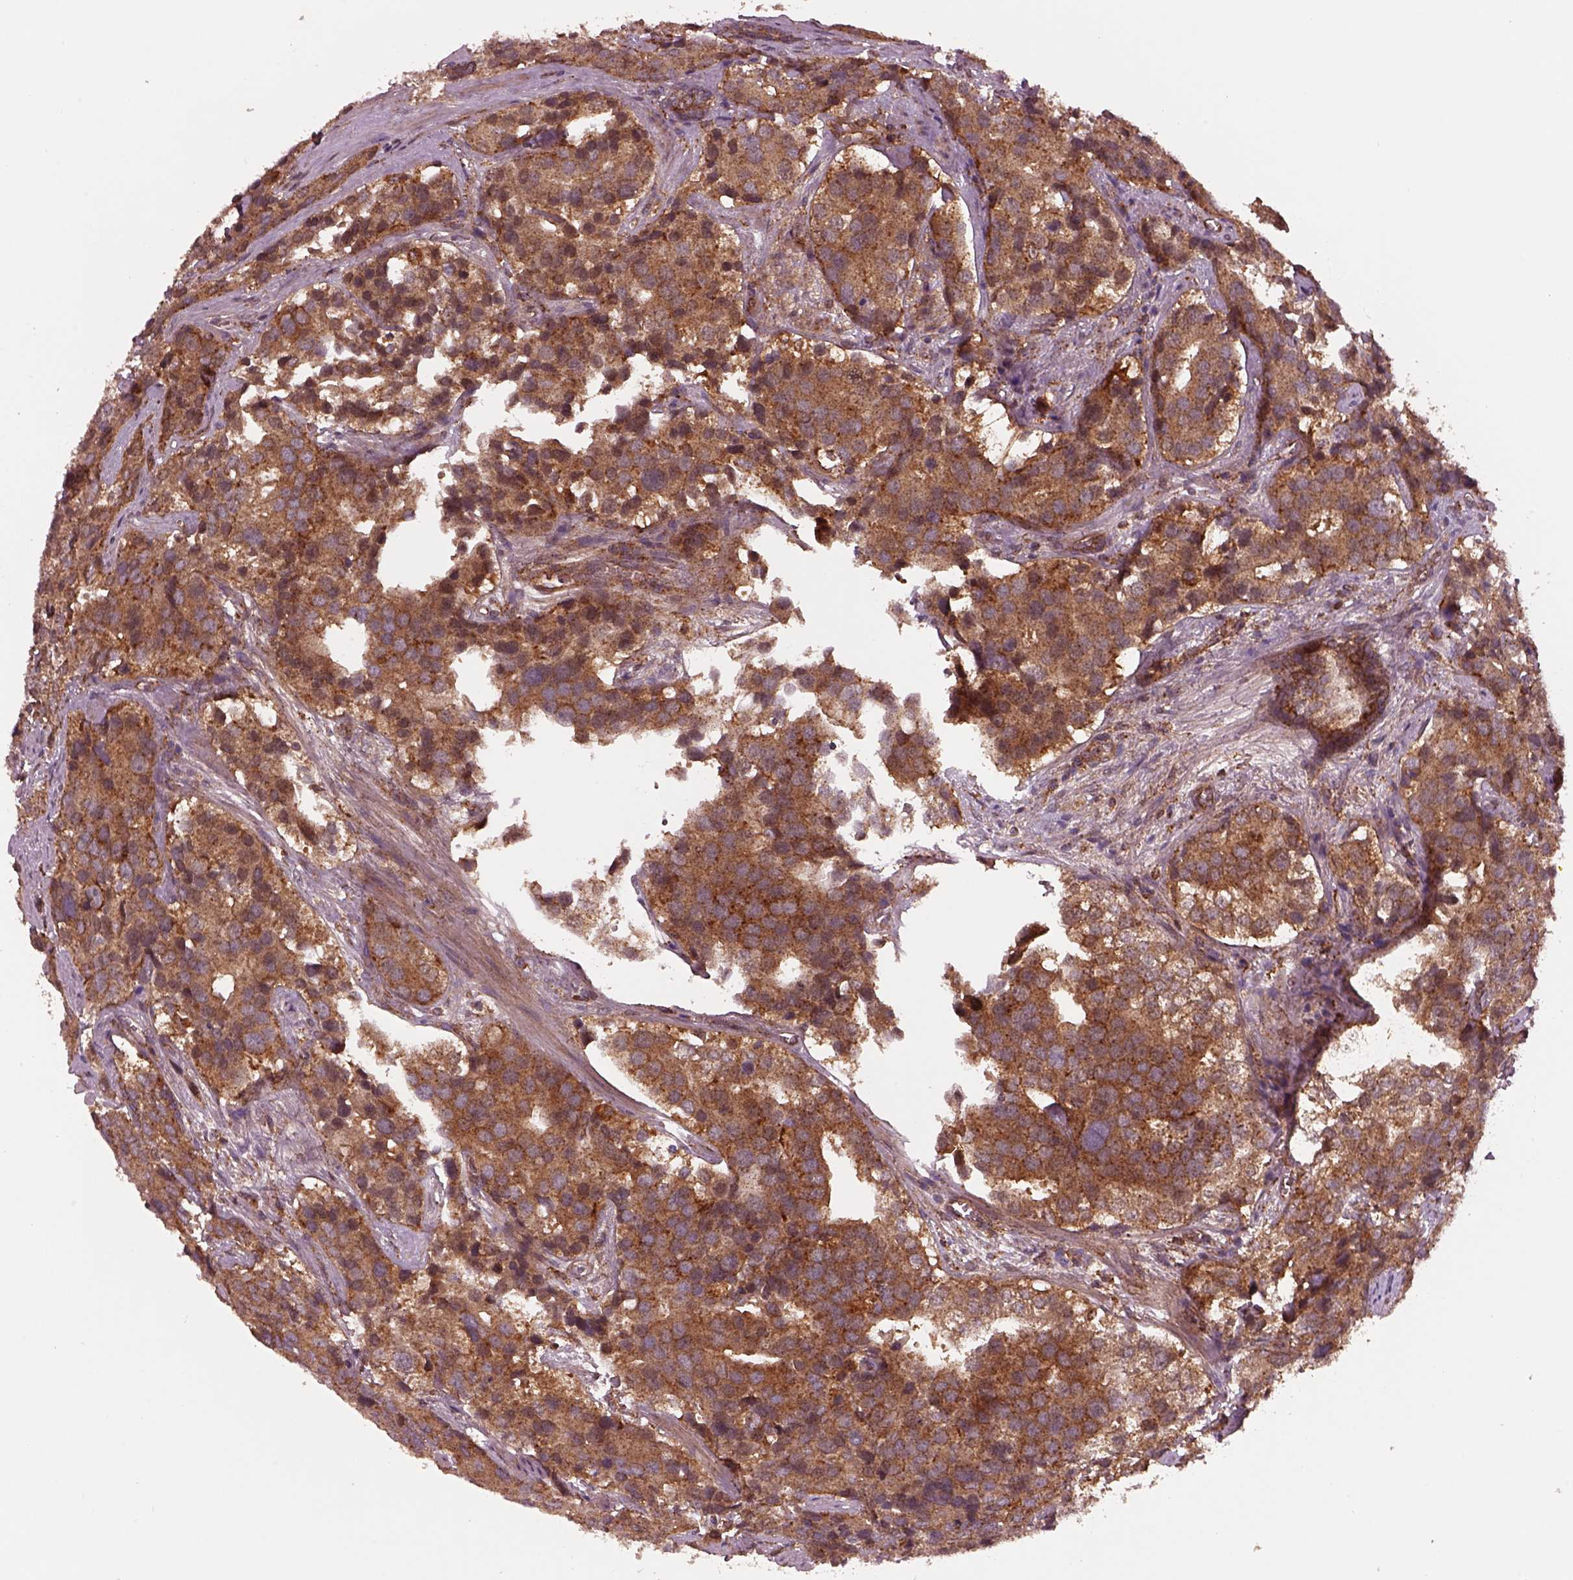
{"staining": {"intensity": "strong", "quantity": "25%-75%", "location": "cytoplasmic/membranous"}, "tissue": "prostate cancer", "cell_type": "Tumor cells", "image_type": "cancer", "snomed": [{"axis": "morphology", "description": "Adenocarcinoma, NOS"}, {"axis": "topography", "description": "Prostate and seminal vesicle, NOS"}], "caption": "Immunohistochemical staining of prostate adenocarcinoma exhibits high levels of strong cytoplasmic/membranous positivity in approximately 25%-75% of tumor cells. The staining was performed using DAB to visualize the protein expression in brown, while the nuclei were stained in blue with hematoxylin (Magnification: 20x).", "gene": "WASHC2A", "patient": {"sex": "male", "age": 63}}